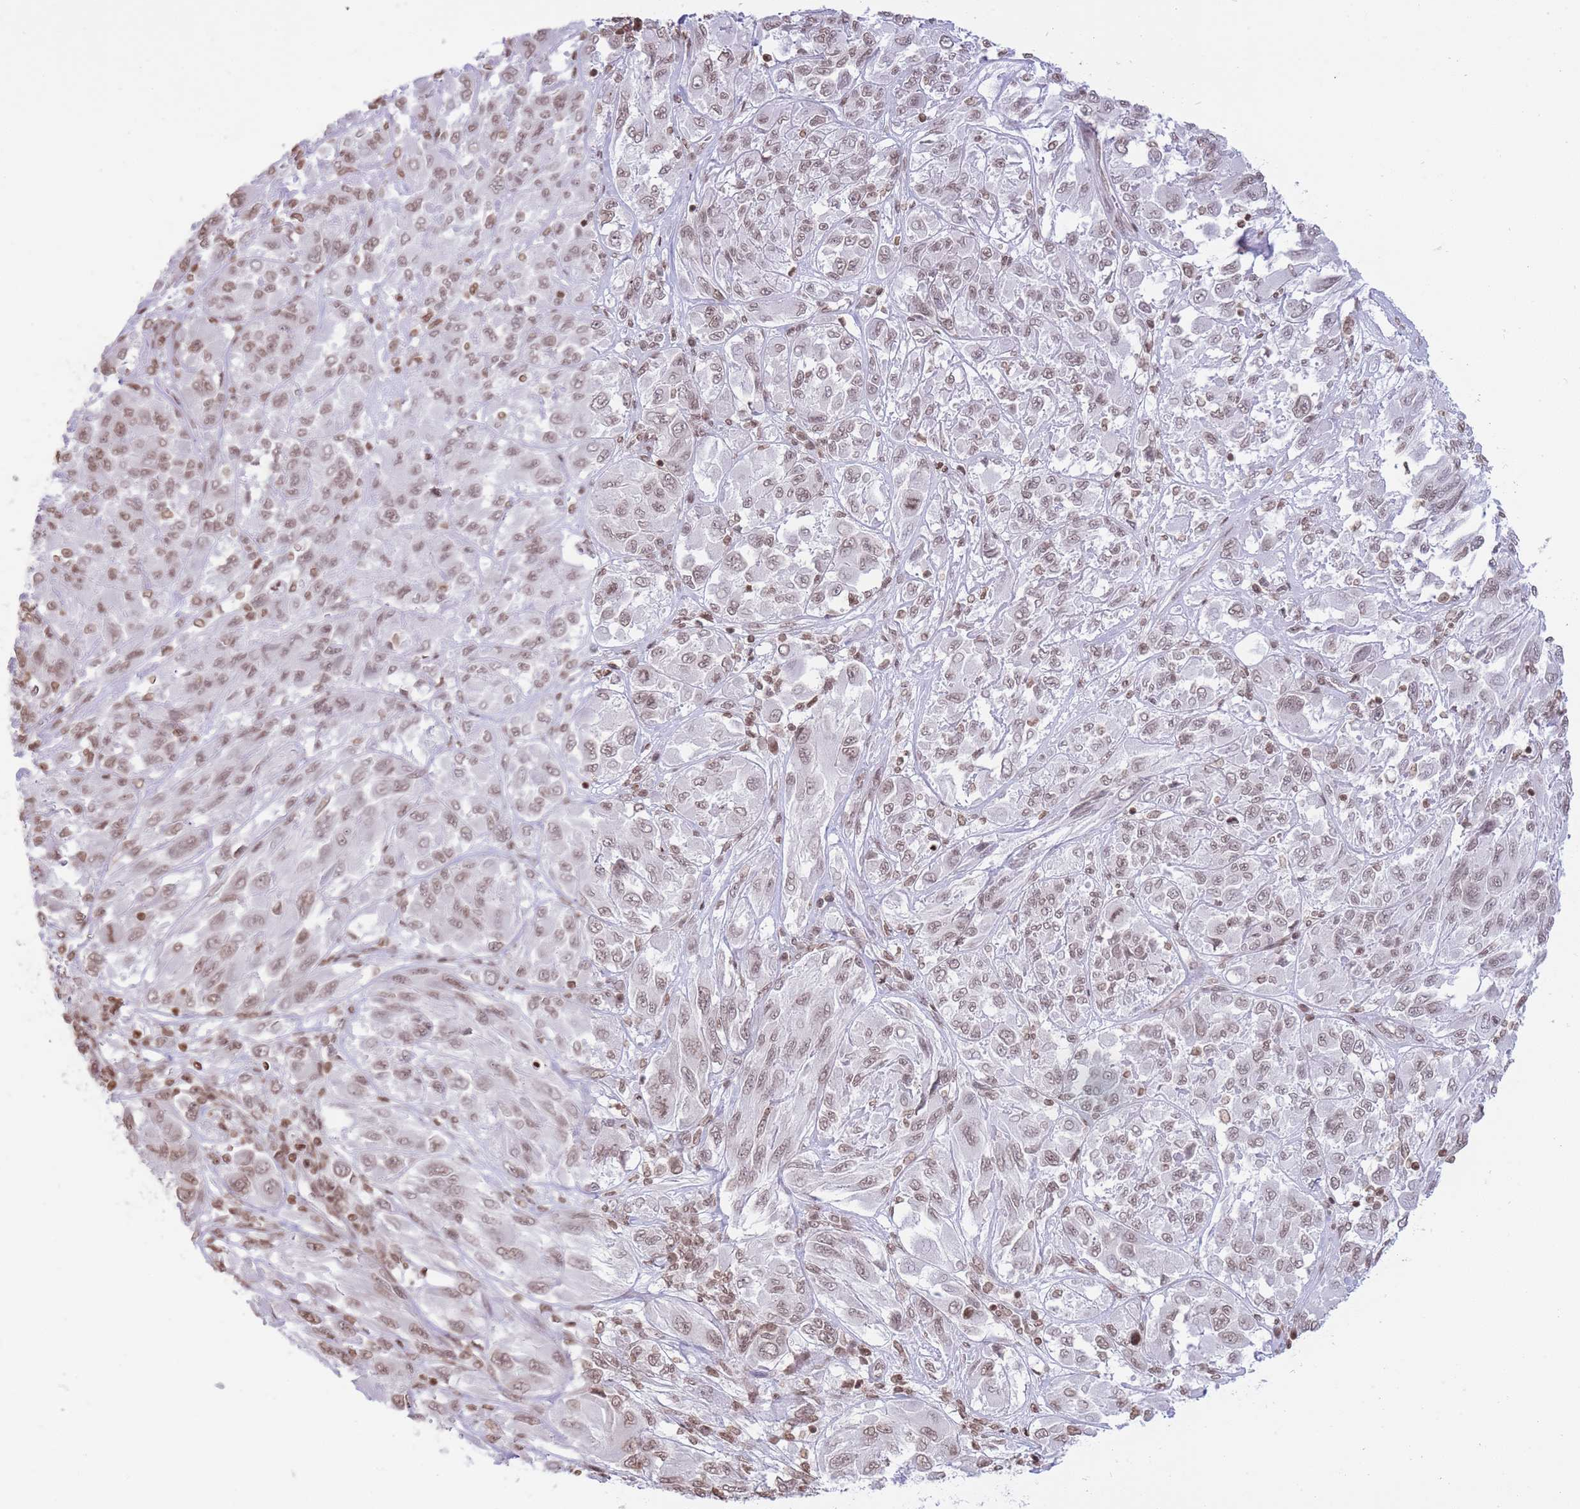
{"staining": {"intensity": "moderate", "quantity": ">75%", "location": "nuclear"}, "tissue": "melanoma", "cell_type": "Tumor cells", "image_type": "cancer", "snomed": [{"axis": "morphology", "description": "Malignant melanoma, NOS"}, {"axis": "topography", "description": "Skin"}], "caption": "The immunohistochemical stain shows moderate nuclear positivity in tumor cells of melanoma tissue.", "gene": "SHISAL1", "patient": {"sex": "female", "age": 91}}